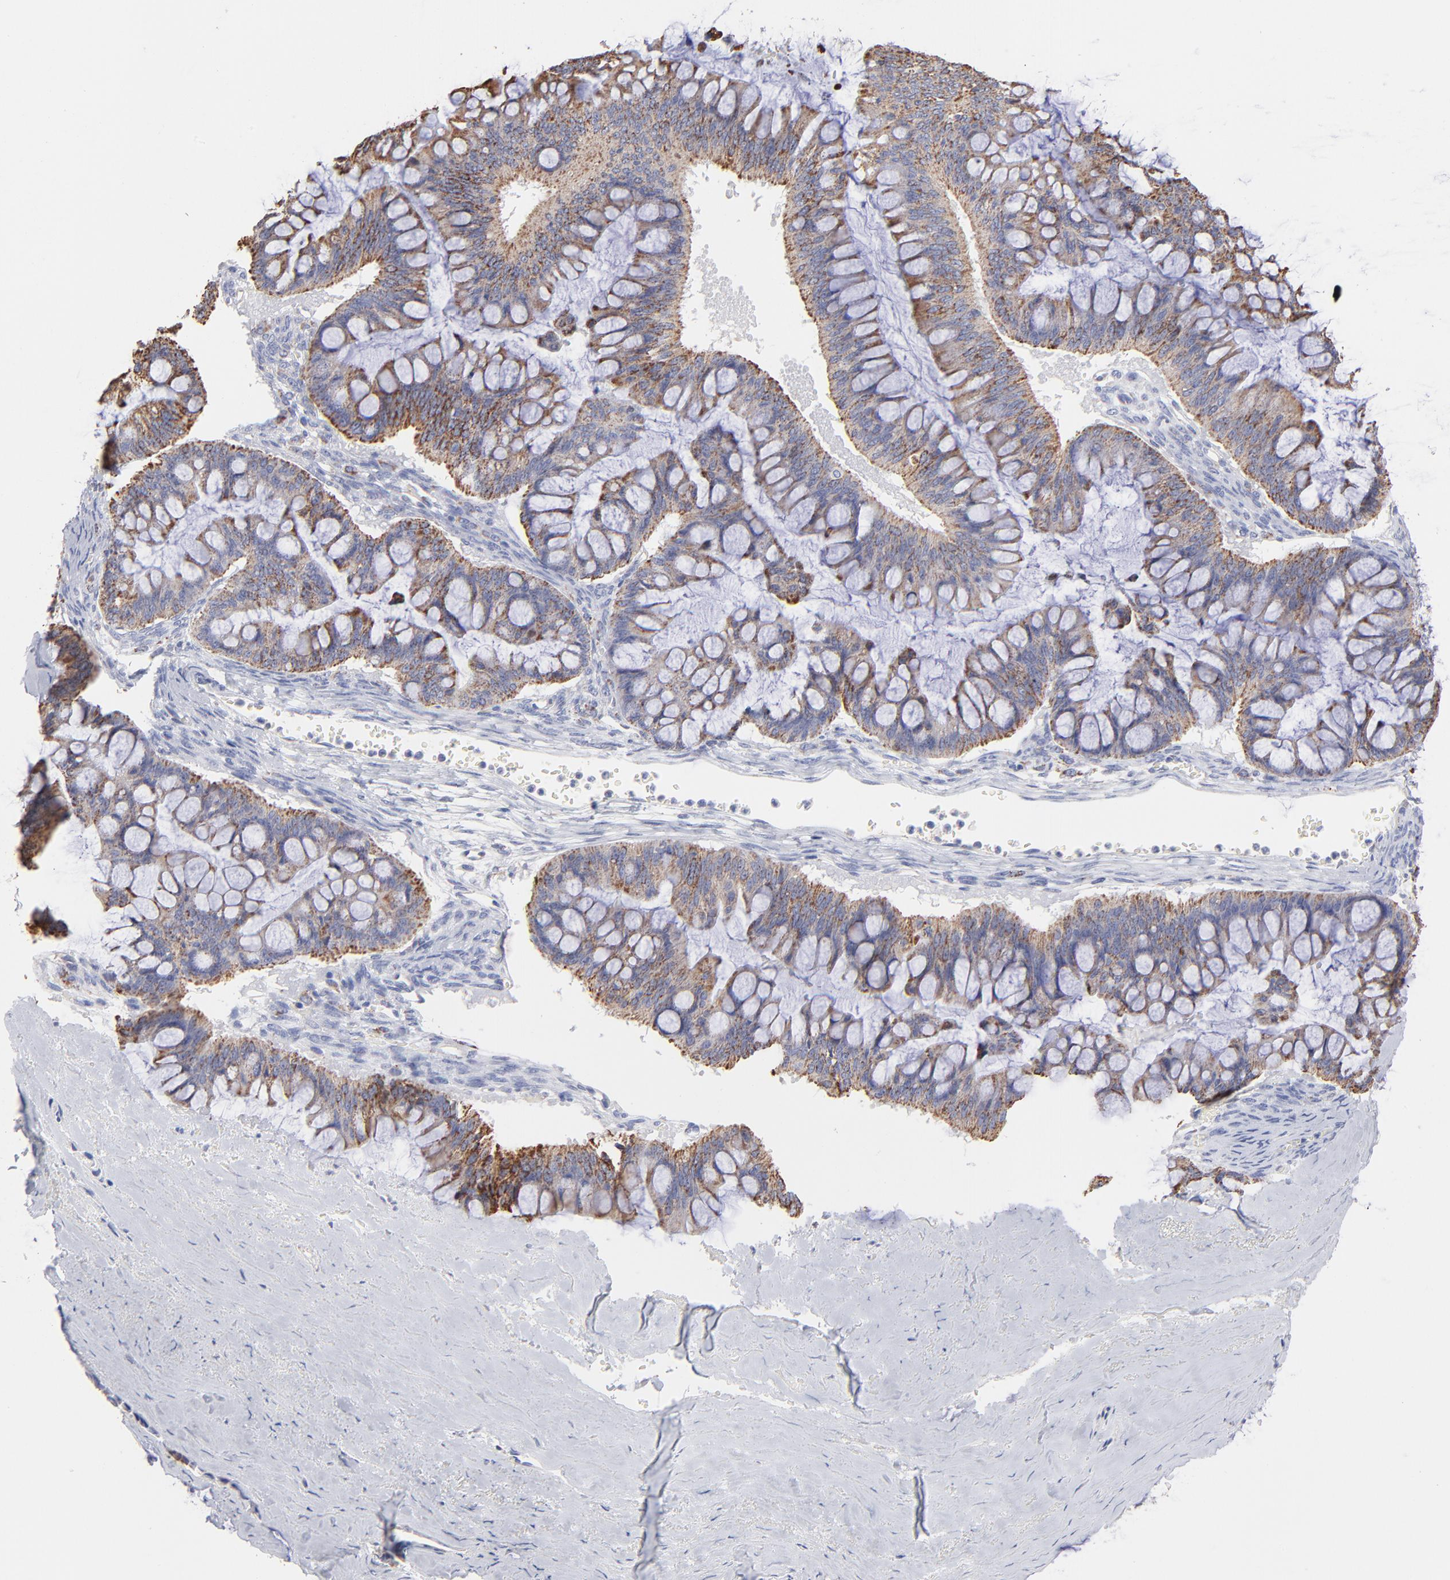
{"staining": {"intensity": "moderate", "quantity": ">75%", "location": "cytoplasmic/membranous"}, "tissue": "ovarian cancer", "cell_type": "Tumor cells", "image_type": "cancer", "snomed": [{"axis": "morphology", "description": "Cystadenocarcinoma, mucinous, NOS"}, {"axis": "topography", "description": "Ovary"}], "caption": "The immunohistochemical stain highlights moderate cytoplasmic/membranous positivity in tumor cells of ovarian mucinous cystadenocarcinoma tissue. (DAB (3,3'-diaminobenzidine) IHC with brightfield microscopy, high magnification).", "gene": "TST", "patient": {"sex": "female", "age": 73}}